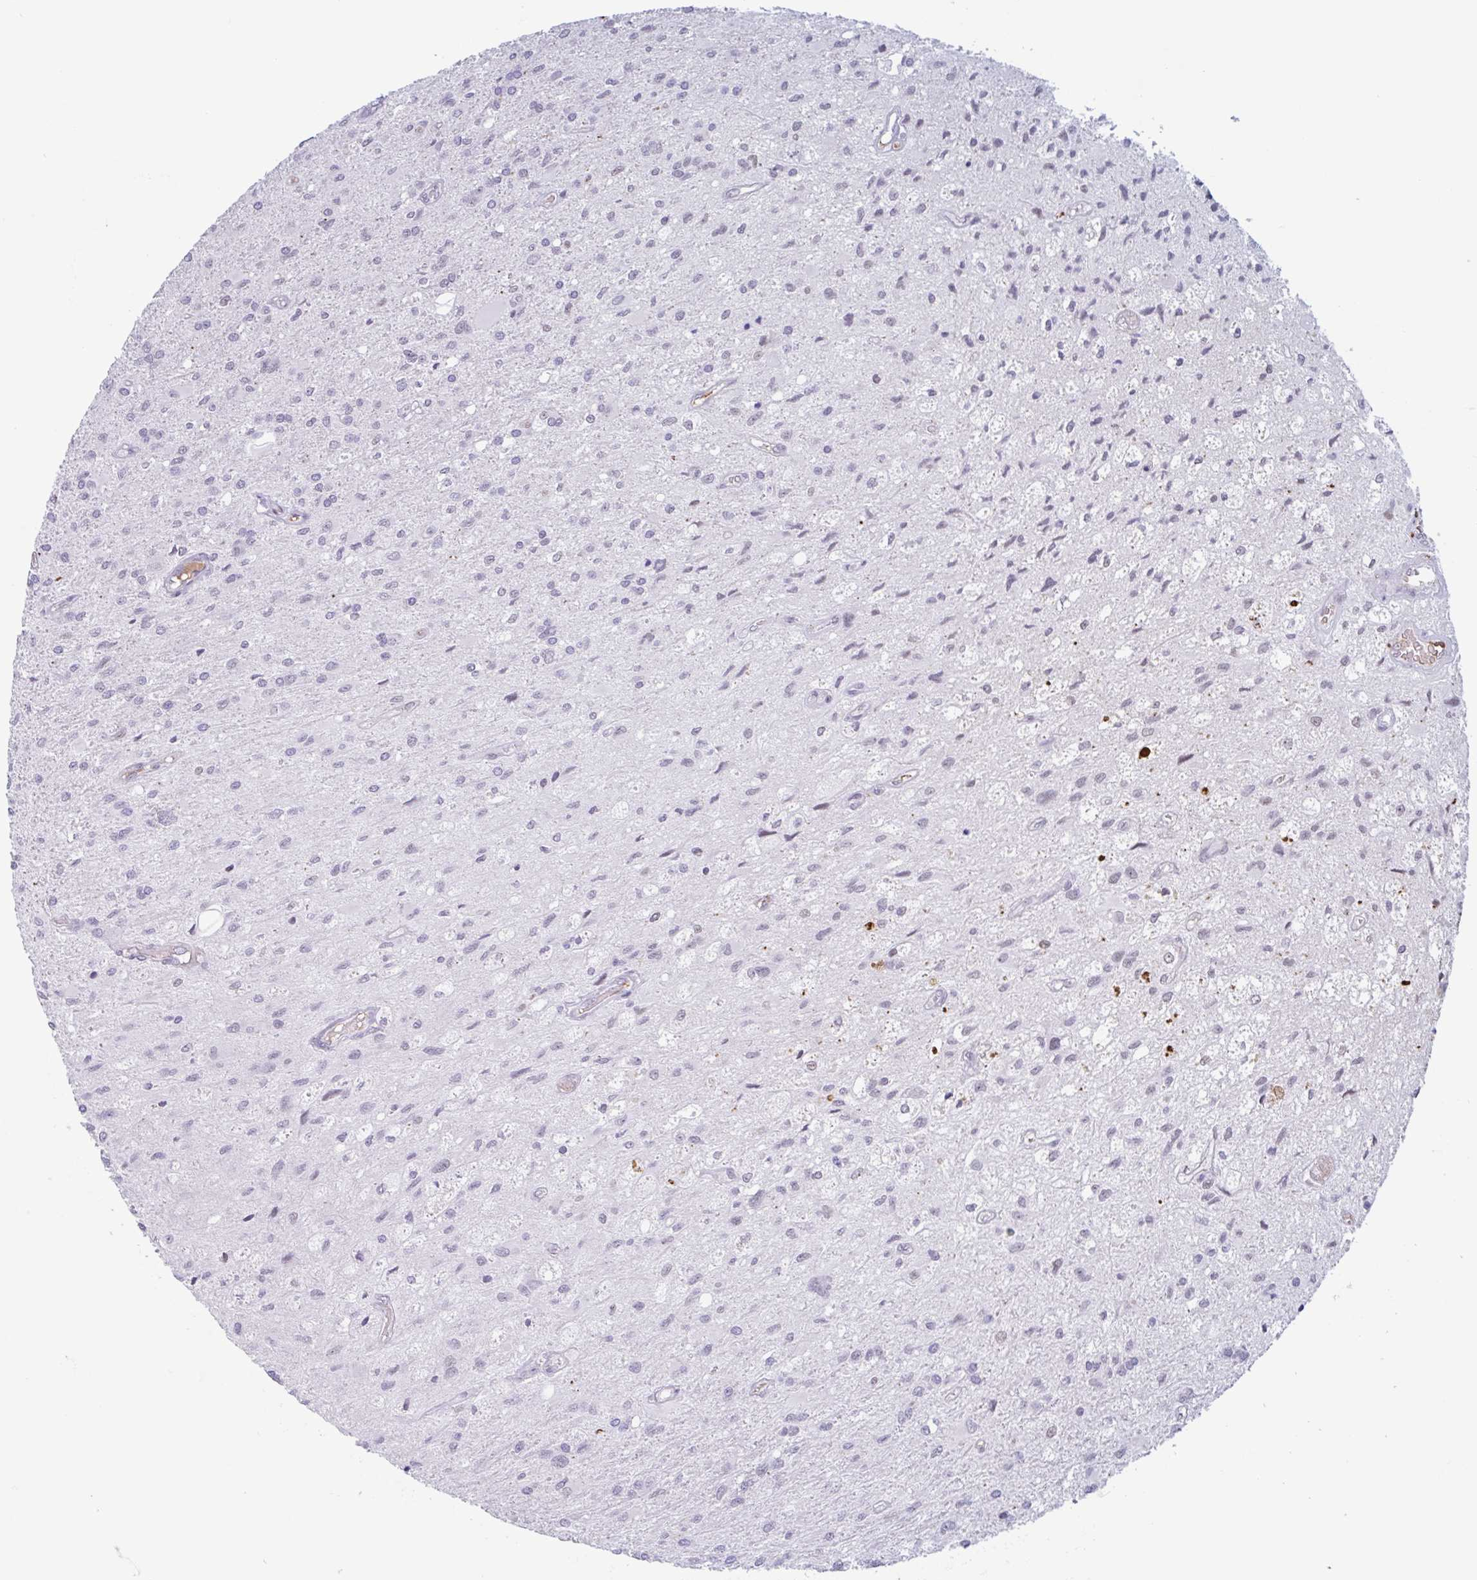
{"staining": {"intensity": "negative", "quantity": "none", "location": "none"}, "tissue": "glioma", "cell_type": "Tumor cells", "image_type": "cancer", "snomed": [{"axis": "morphology", "description": "Glioma, malignant, High grade"}, {"axis": "topography", "description": "Brain"}], "caption": "Immunohistochemistry (IHC) image of neoplastic tissue: glioma stained with DAB (3,3'-diaminobenzidine) reveals no significant protein staining in tumor cells.", "gene": "PLG", "patient": {"sex": "female", "age": 70}}